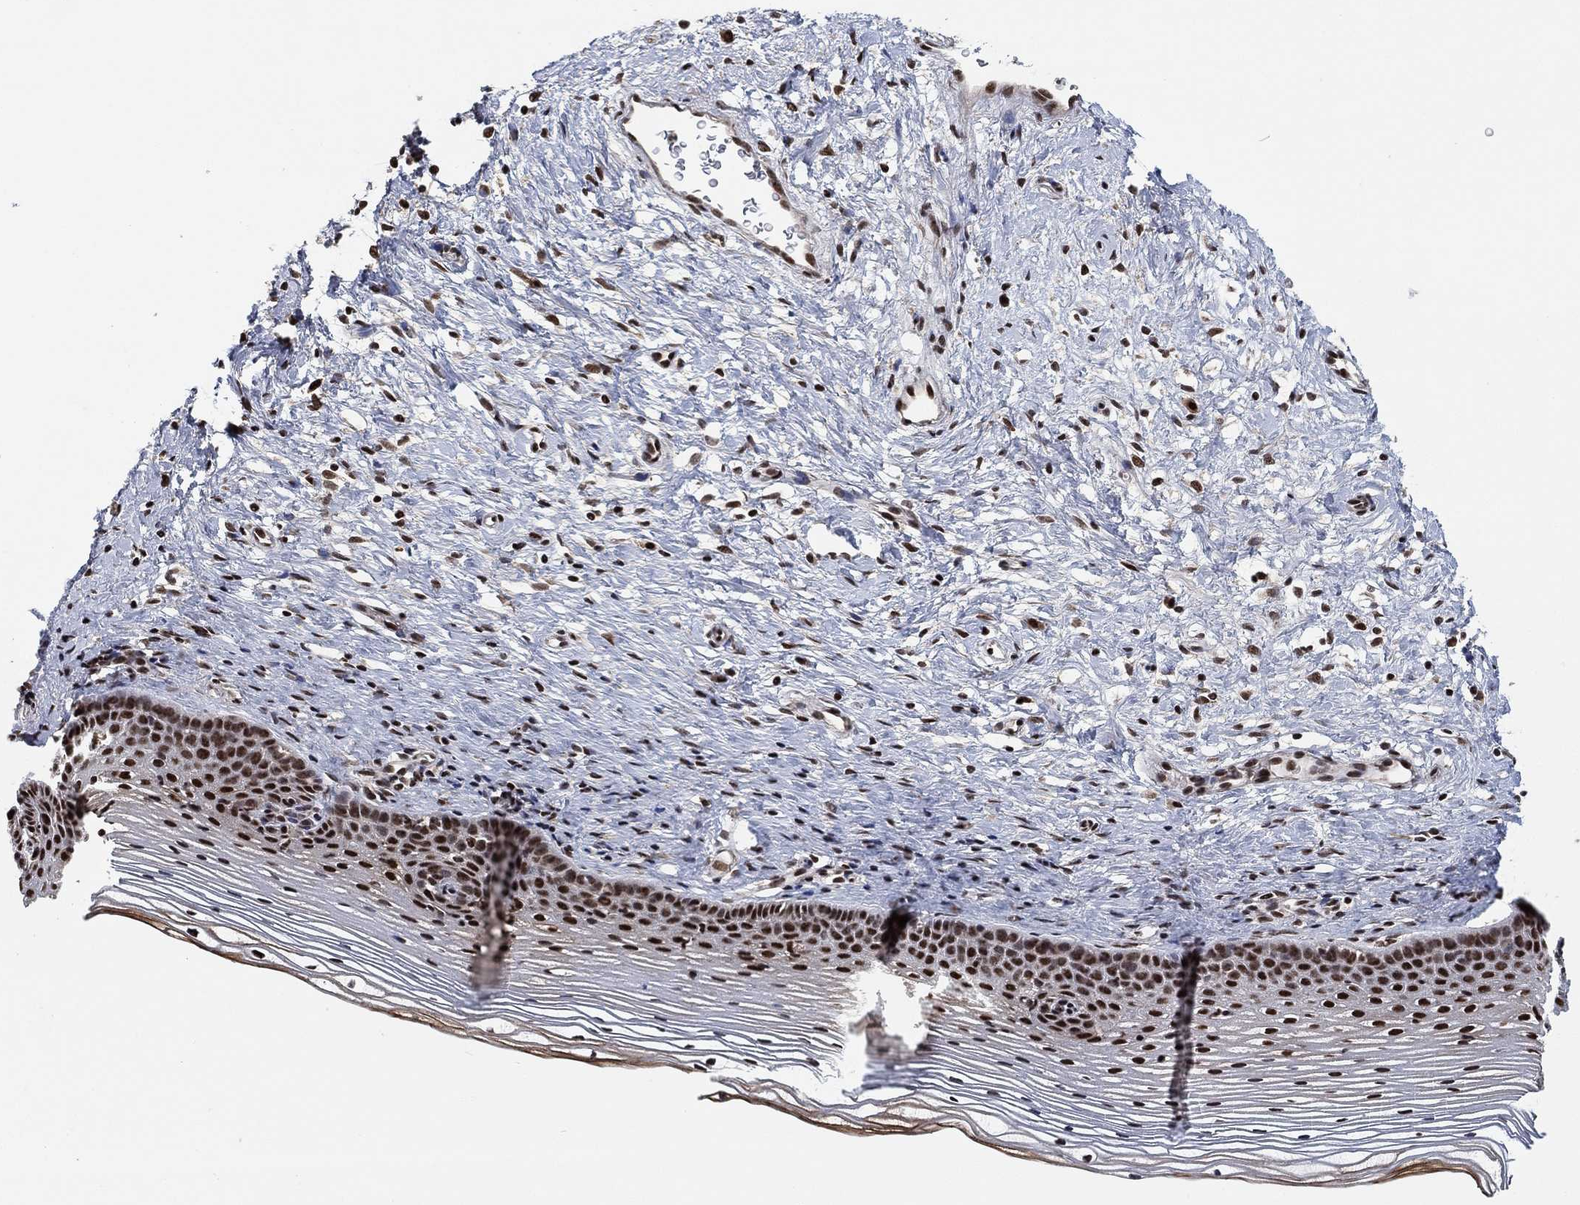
{"staining": {"intensity": "negative", "quantity": "none", "location": "none"}, "tissue": "cervix", "cell_type": "Glandular cells", "image_type": "normal", "snomed": [{"axis": "morphology", "description": "Normal tissue, NOS"}, {"axis": "topography", "description": "Cervix"}], "caption": "High magnification brightfield microscopy of normal cervix stained with DAB (brown) and counterstained with hematoxylin (blue): glandular cells show no significant expression. Nuclei are stained in blue.", "gene": "ZSCAN30", "patient": {"sex": "female", "age": 39}}